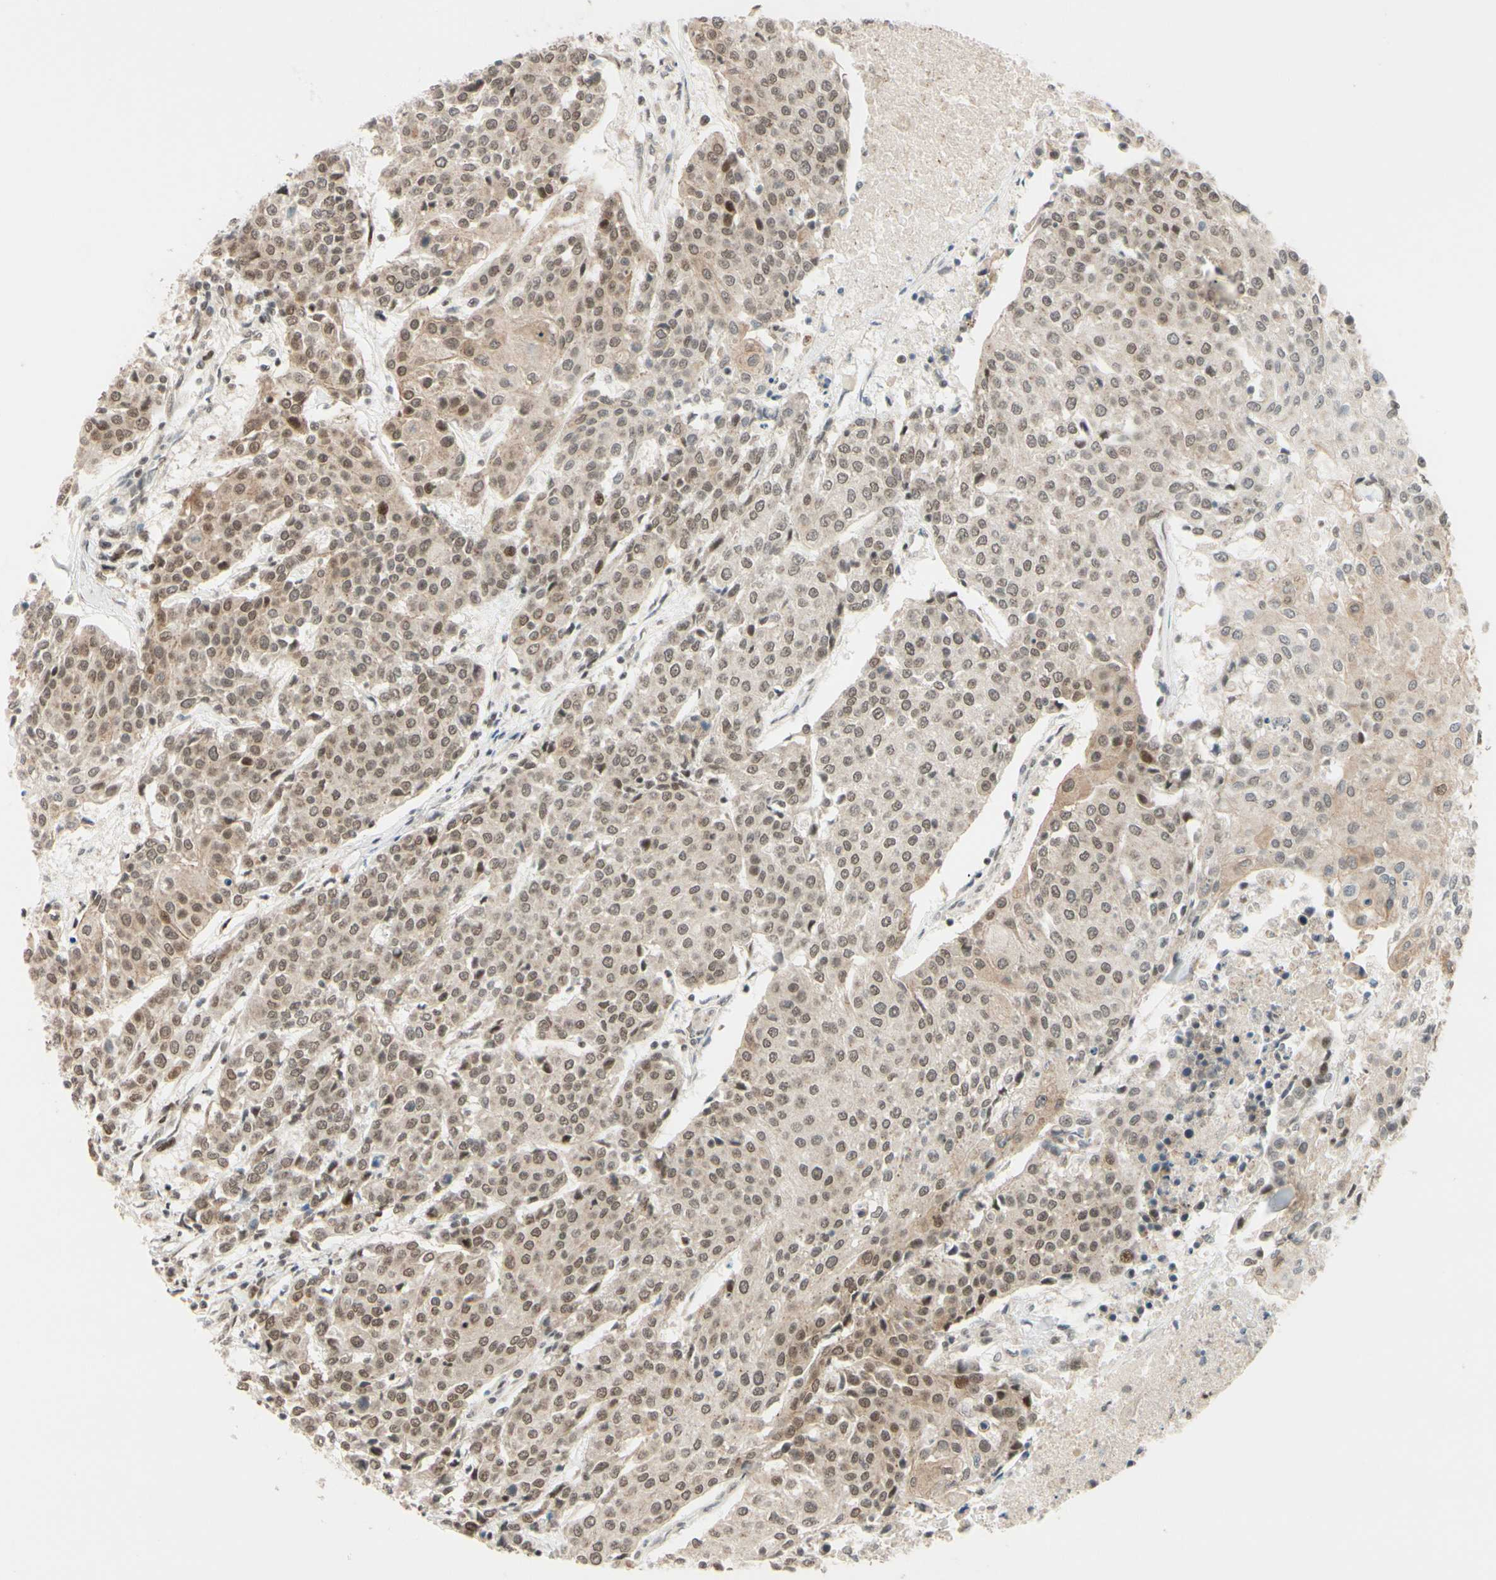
{"staining": {"intensity": "moderate", "quantity": ">75%", "location": "cytoplasmic/membranous,nuclear"}, "tissue": "urothelial cancer", "cell_type": "Tumor cells", "image_type": "cancer", "snomed": [{"axis": "morphology", "description": "Urothelial carcinoma, High grade"}, {"axis": "topography", "description": "Urinary bladder"}], "caption": "An image showing moderate cytoplasmic/membranous and nuclear expression in approximately >75% of tumor cells in high-grade urothelial carcinoma, as visualized by brown immunohistochemical staining.", "gene": "BRMS1", "patient": {"sex": "female", "age": 85}}